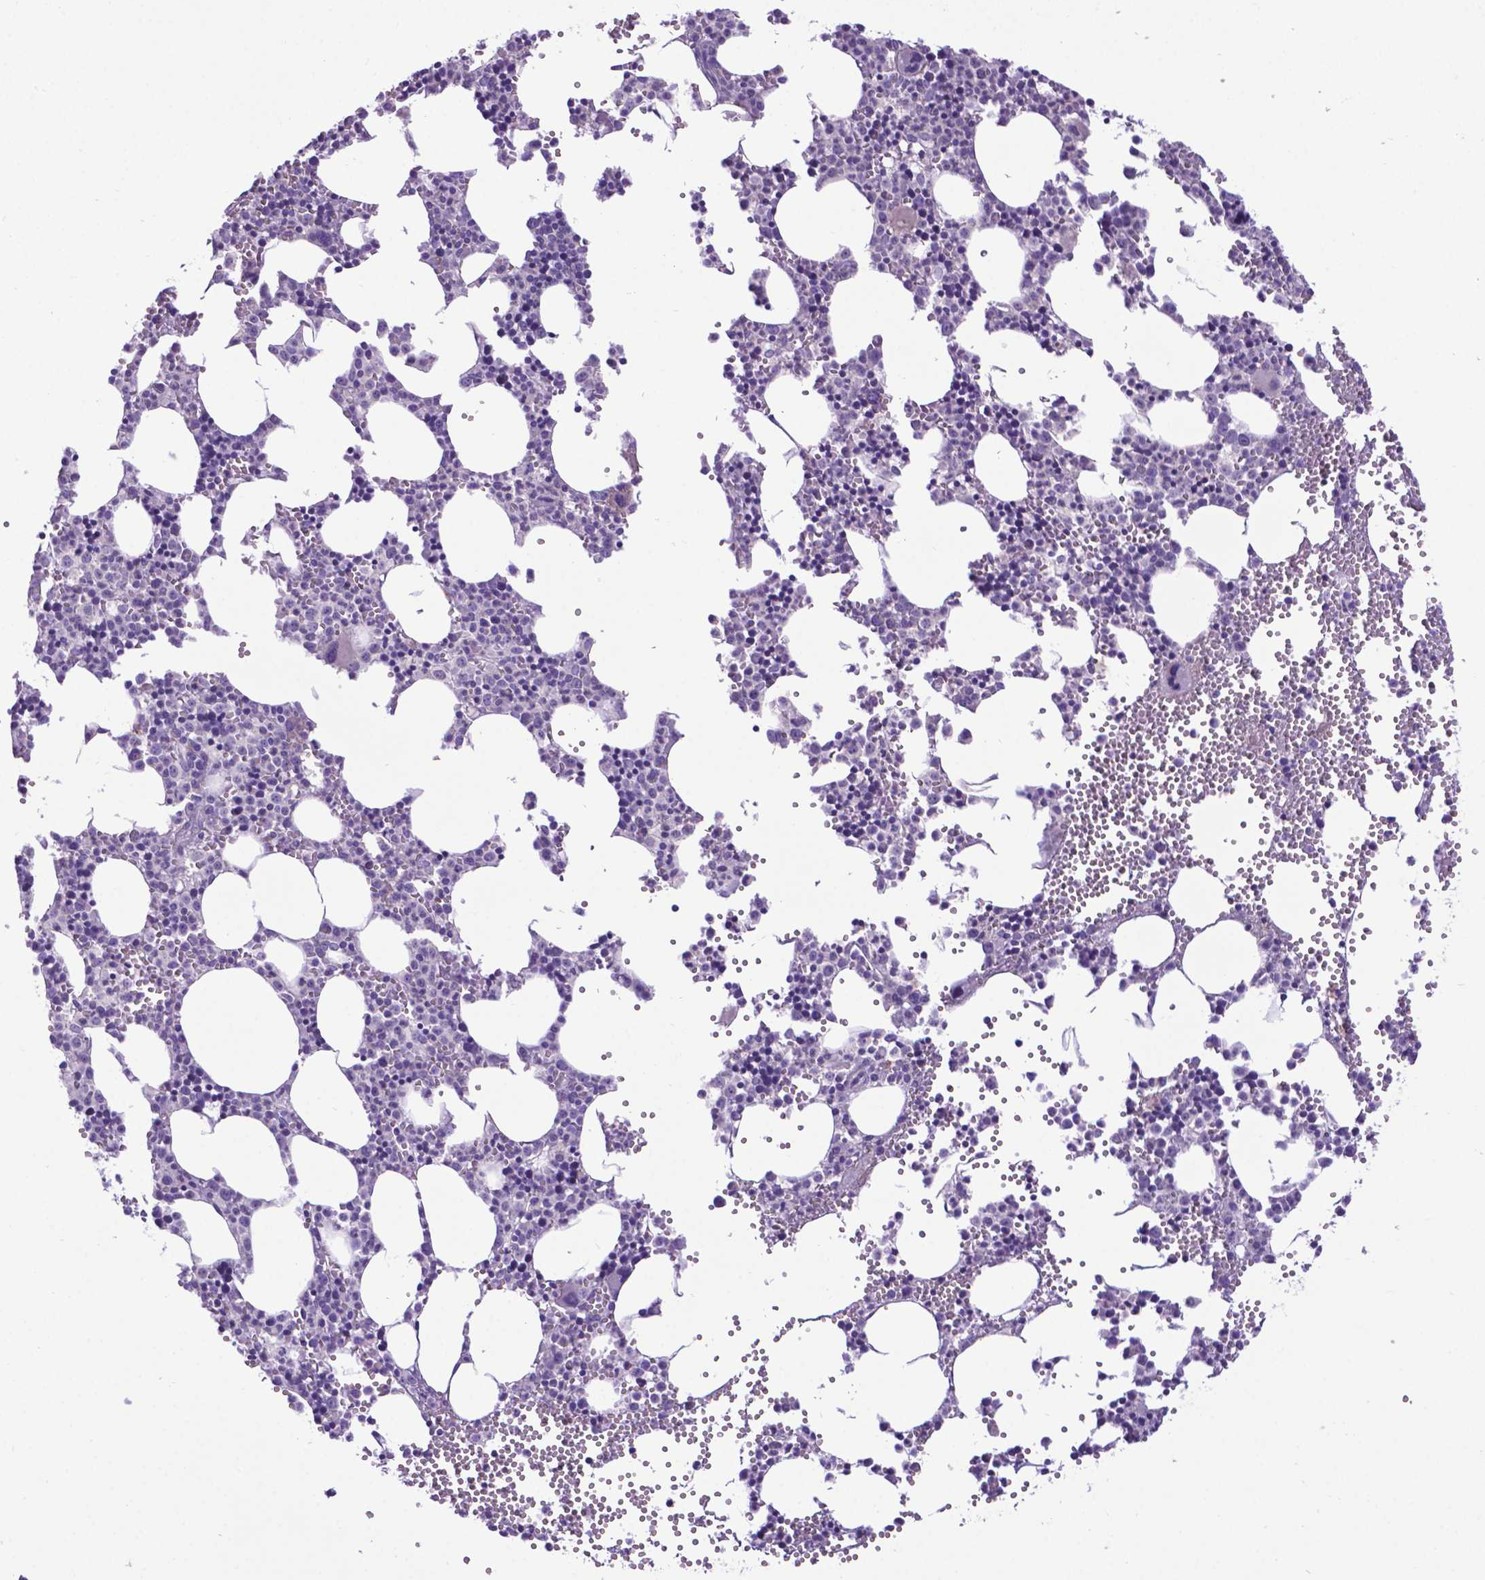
{"staining": {"intensity": "negative", "quantity": "none", "location": "none"}, "tissue": "bone marrow", "cell_type": "Hematopoietic cells", "image_type": "normal", "snomed": [{"axis": "morphology", "description": "Normal tissue, NOS"}, {"axis": "topography", "description": "Bone marrow"}], "caption": "An image of bone marrow stained for a protein exhibits no brown staining in hematopoietic cells. The staining was performed using DAB to visualize the protein expression in brown, while the nuclei were stained in blue with hematoxylin (Magnification: 20x).", "gene": "ADRA2B", "patient": {"sex": "male", "age": 89}}